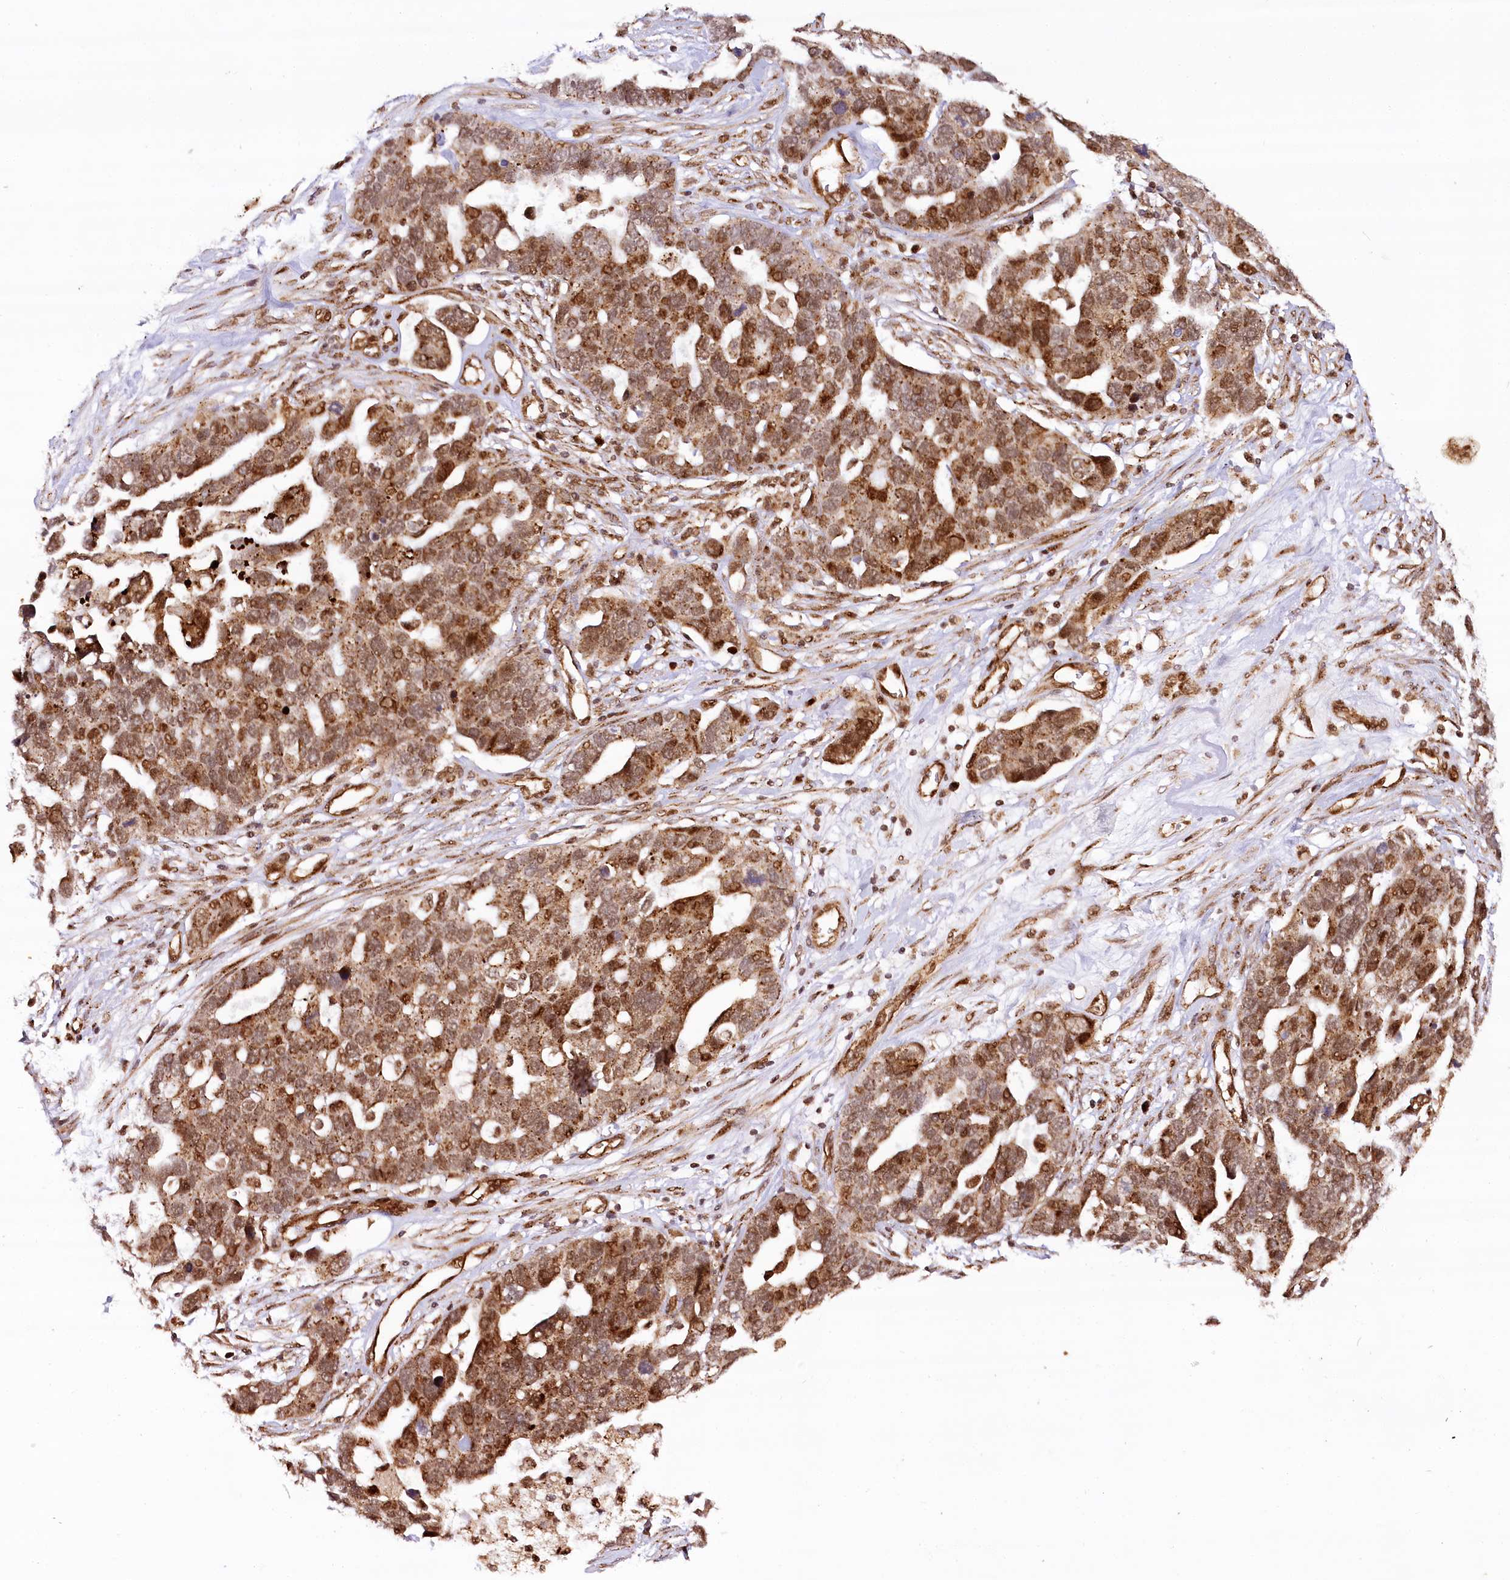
{"staining": {"intensity": "moderate", "quantity": ">75%", "location": "cytoplasmic/membranous,nuclear"}, "tissue": "ovarian cancer", "cell_type": "Tumor cells", "image_type": "cancer", "snomed": [{"axis": "morphology", "description": "Cystadenocarcinoma, serous, NOS"}, {"axis": "topography", "description": "Ovary"}], "caption": "DAB (3,3'-diaminobenzidine) immunohistochemical staining of serous cystadenocarcinoma (ovarian) demonstrates moderate cytoplasmic/membranous and nuclear protein positivity in about >75% of tumor cells. (Stains: DAB (3,3'-diaminobenzidine) in brown, nuclei in blue, Microscopy: brightfield microscopy at high magnification).", "gene": "COPG1", "patient": {"sex": "female", "age": 54}}